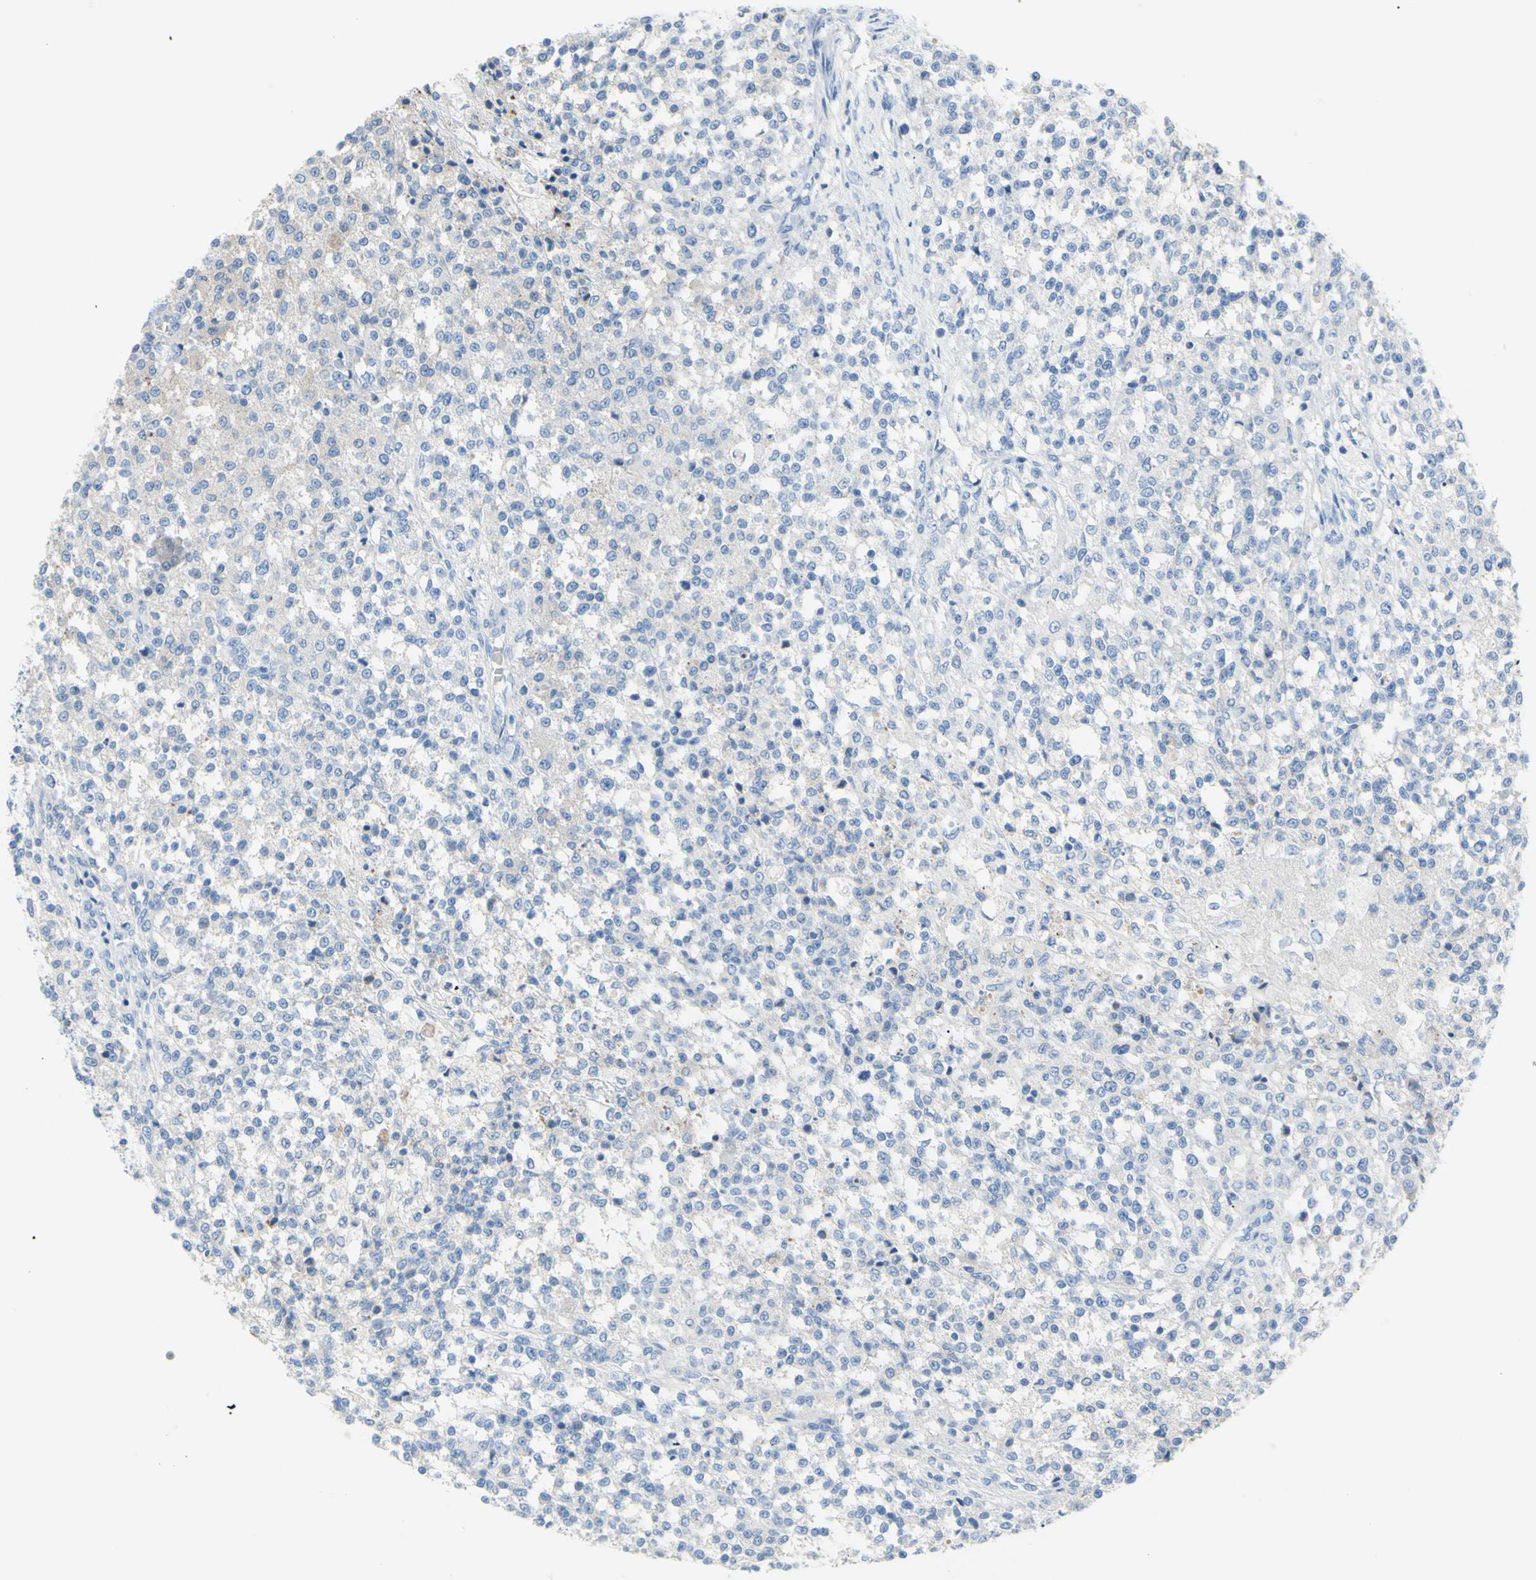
{"staining": {"intensity": "negative", "quantity": "none", "location": "none"}, "tissue": "testis cancer", "cell_type": "Tumor cells", "image_type": "cancer", "snomed": [{"axis": "morphology", "description": "Seminoma, NOS"}, {"axis": "topography", "description": "Testis"}], "caption": "Immunohistochemistry of human testis cancer (seminoma) demonstrates no positivity in tumor cells.", "gene": "TMEM59L", "patient": {"sex": "male", "age": 59}}